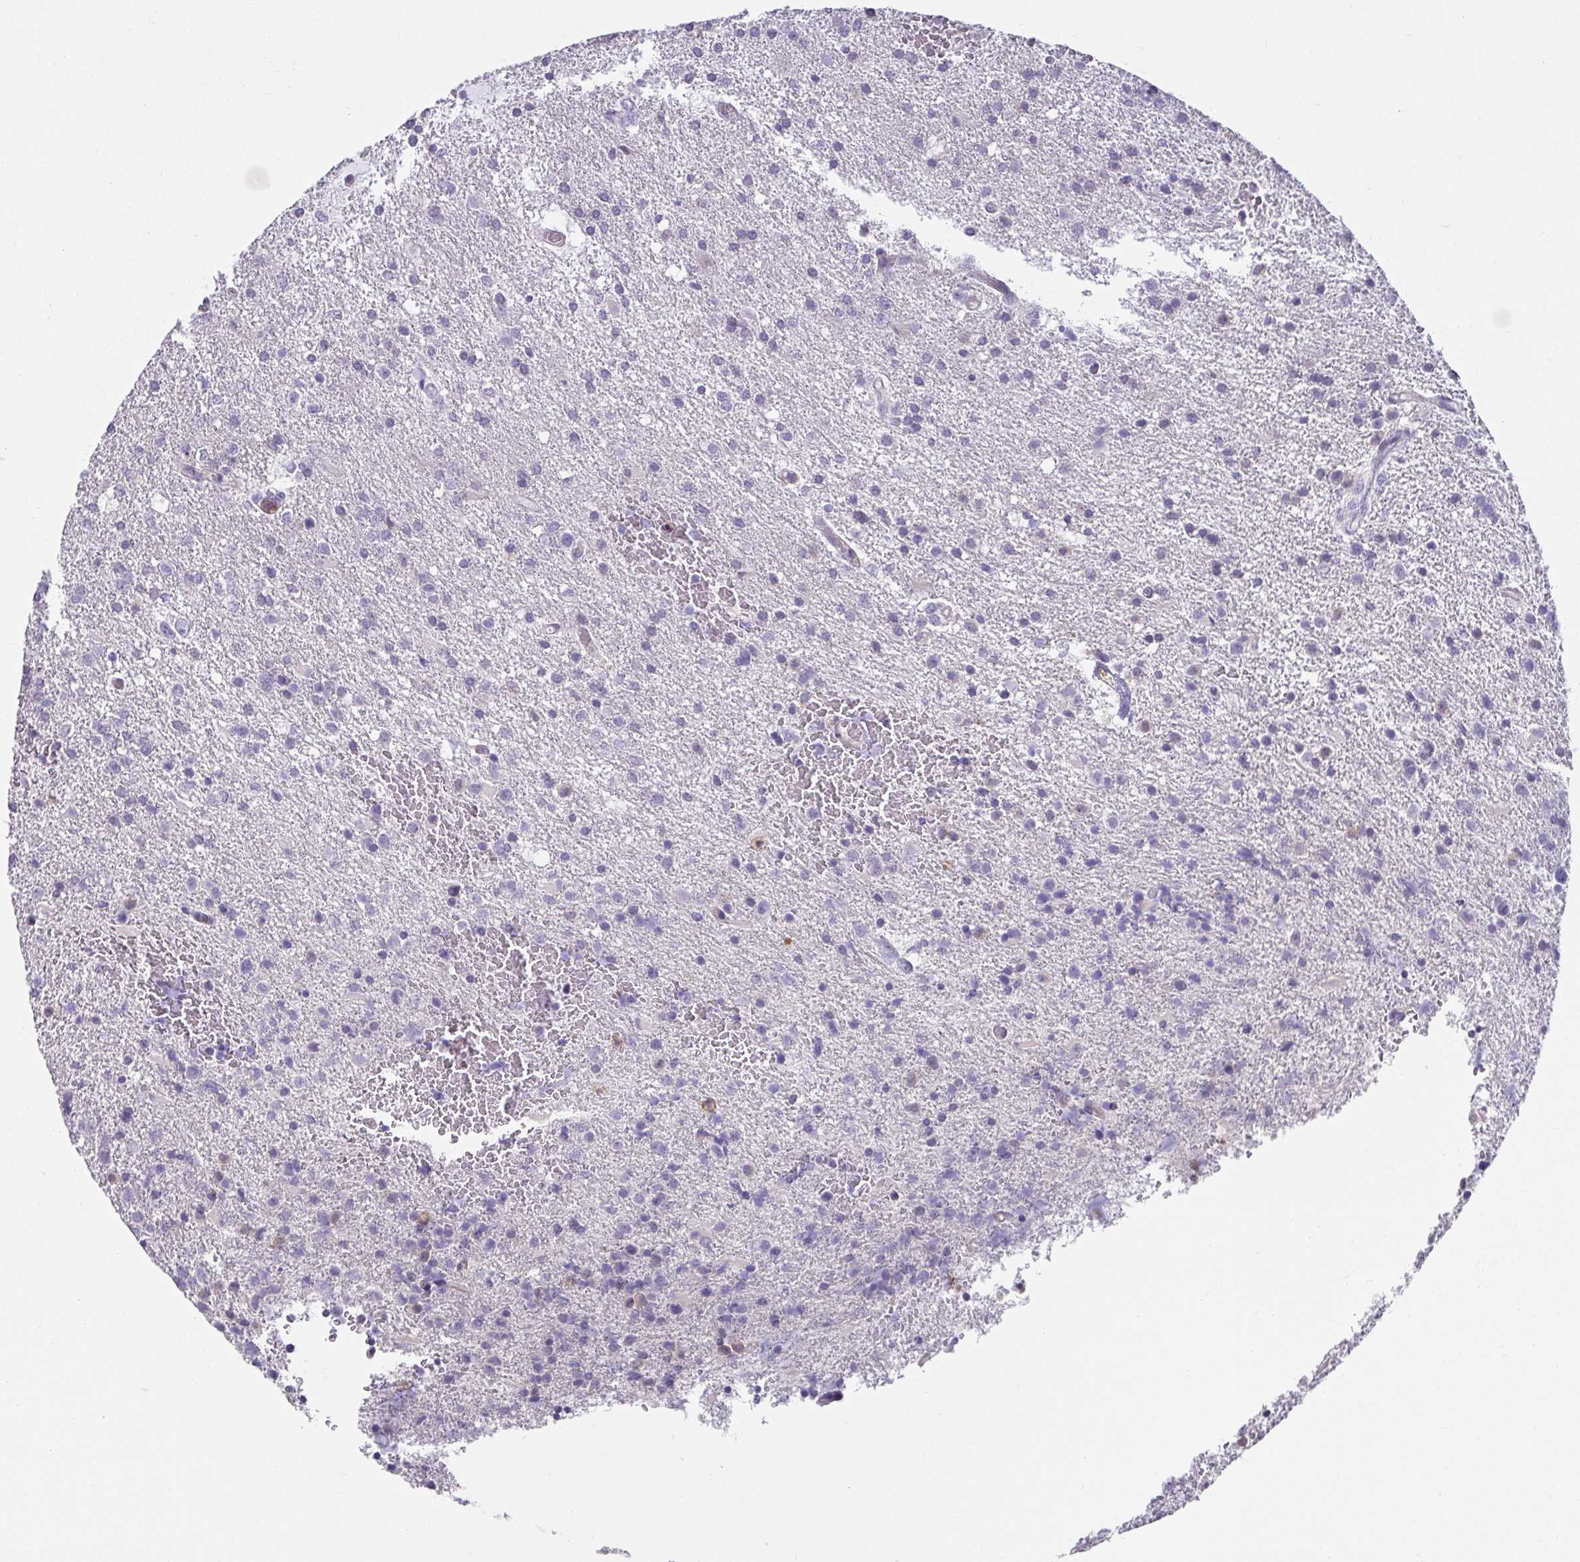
{"staining": {"intensity": "negative", "quantity": "none", "location": "none"}, "tissue": "glioma", "cell_type": "Tumor cells", "image_type": "cancer", "snomed": [{"axis": "morphology", "description": "Glioma, malignant, High grade"}, {"axis": "topography", "description": "Brain"}], "caption": "IHC histopathology image of neoplastic tissue: glioma stained with DAB shows no significant protein staining in tumor cells.", "gene": "CXCR1", "patient": {"sex": "male", "age": 68}}